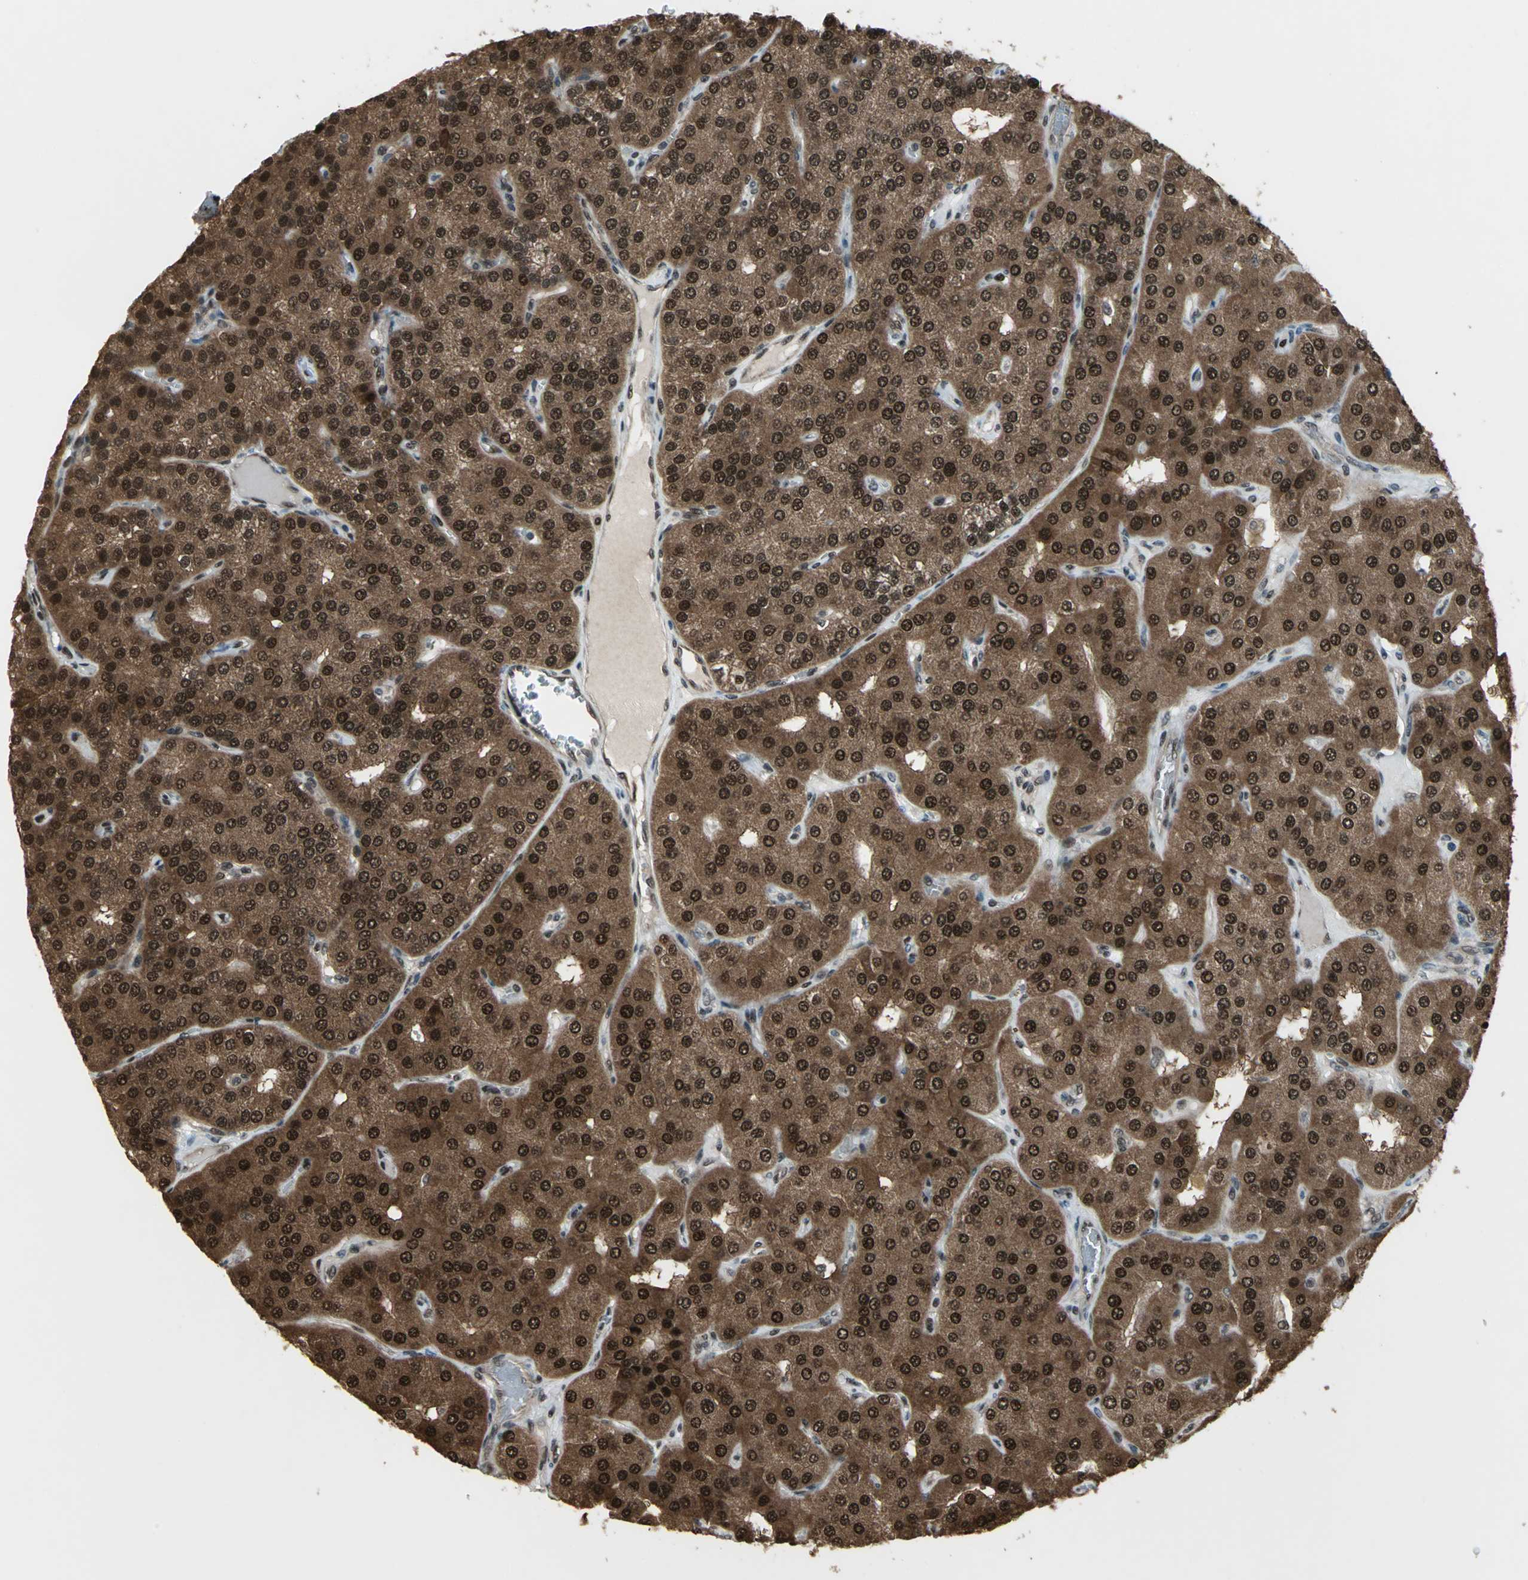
{"staining": {"intensity": "strong", "quantity": ">75%", "location": "cytoplasmic/membranous,nuclear"}, "tissue": "parathyroid gland", "cell_type": "Glandular cells", "image_type": "normal", "snomed": [{"axis": "morphology", "description": "Normal tissue, NOS"}, {"axis": "morphology", "description": "Adenoma, NOS"}, {"axis": "topography", "description": "Parathyroid gland"}], "caption": "Parathyroid gland stained with a brown dye reveals strong cytoplasmic/membranous,nuclear positive expression in about >75% of glandular cells.", "gene": "COPS5", "patient": {"sex": "female", "age": 86}}